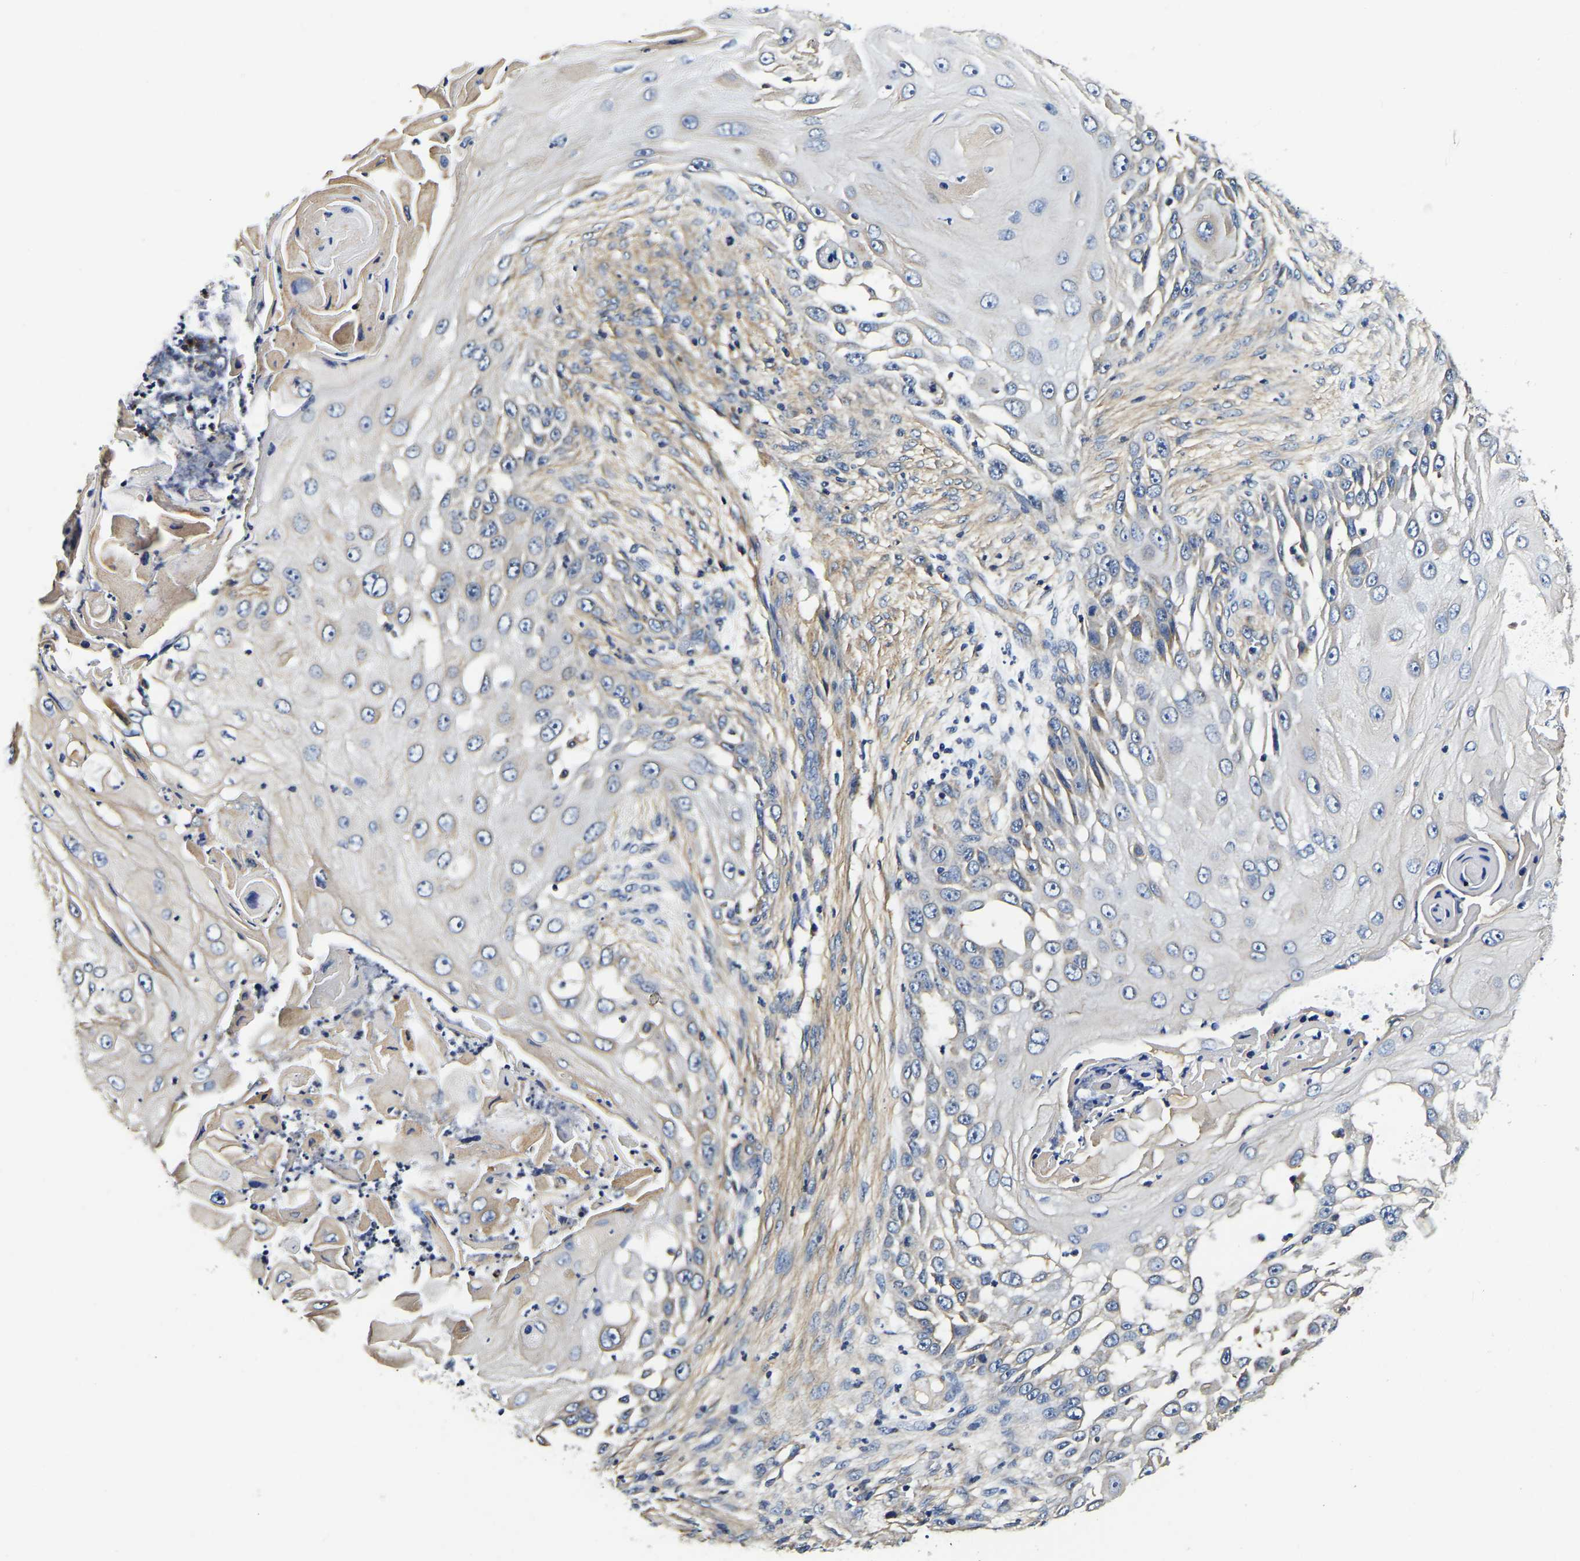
{"staining": {"intensity": "negative", "quantity": "none", "location": "none"}, "tissue": "skin cancer", "cell_type": "Tumor cells", "image_type": "cancer", "snomed": [{"axis": "morphology", "description": "Squamous cell carcinoma, NOS"}, {"axis": "topography", "description": "Skin"}], "caption": "The image reveals no significant staining in tumor cells of skin squamous cell carcinoma. The staining was performed using DAB to visualize the protein expression in brown, while the nuclei were stained in blue with hematoxylin (Magnification: 20x).", "gene": "KCTD17", "patient": {"sex": "female", "age": 44}}